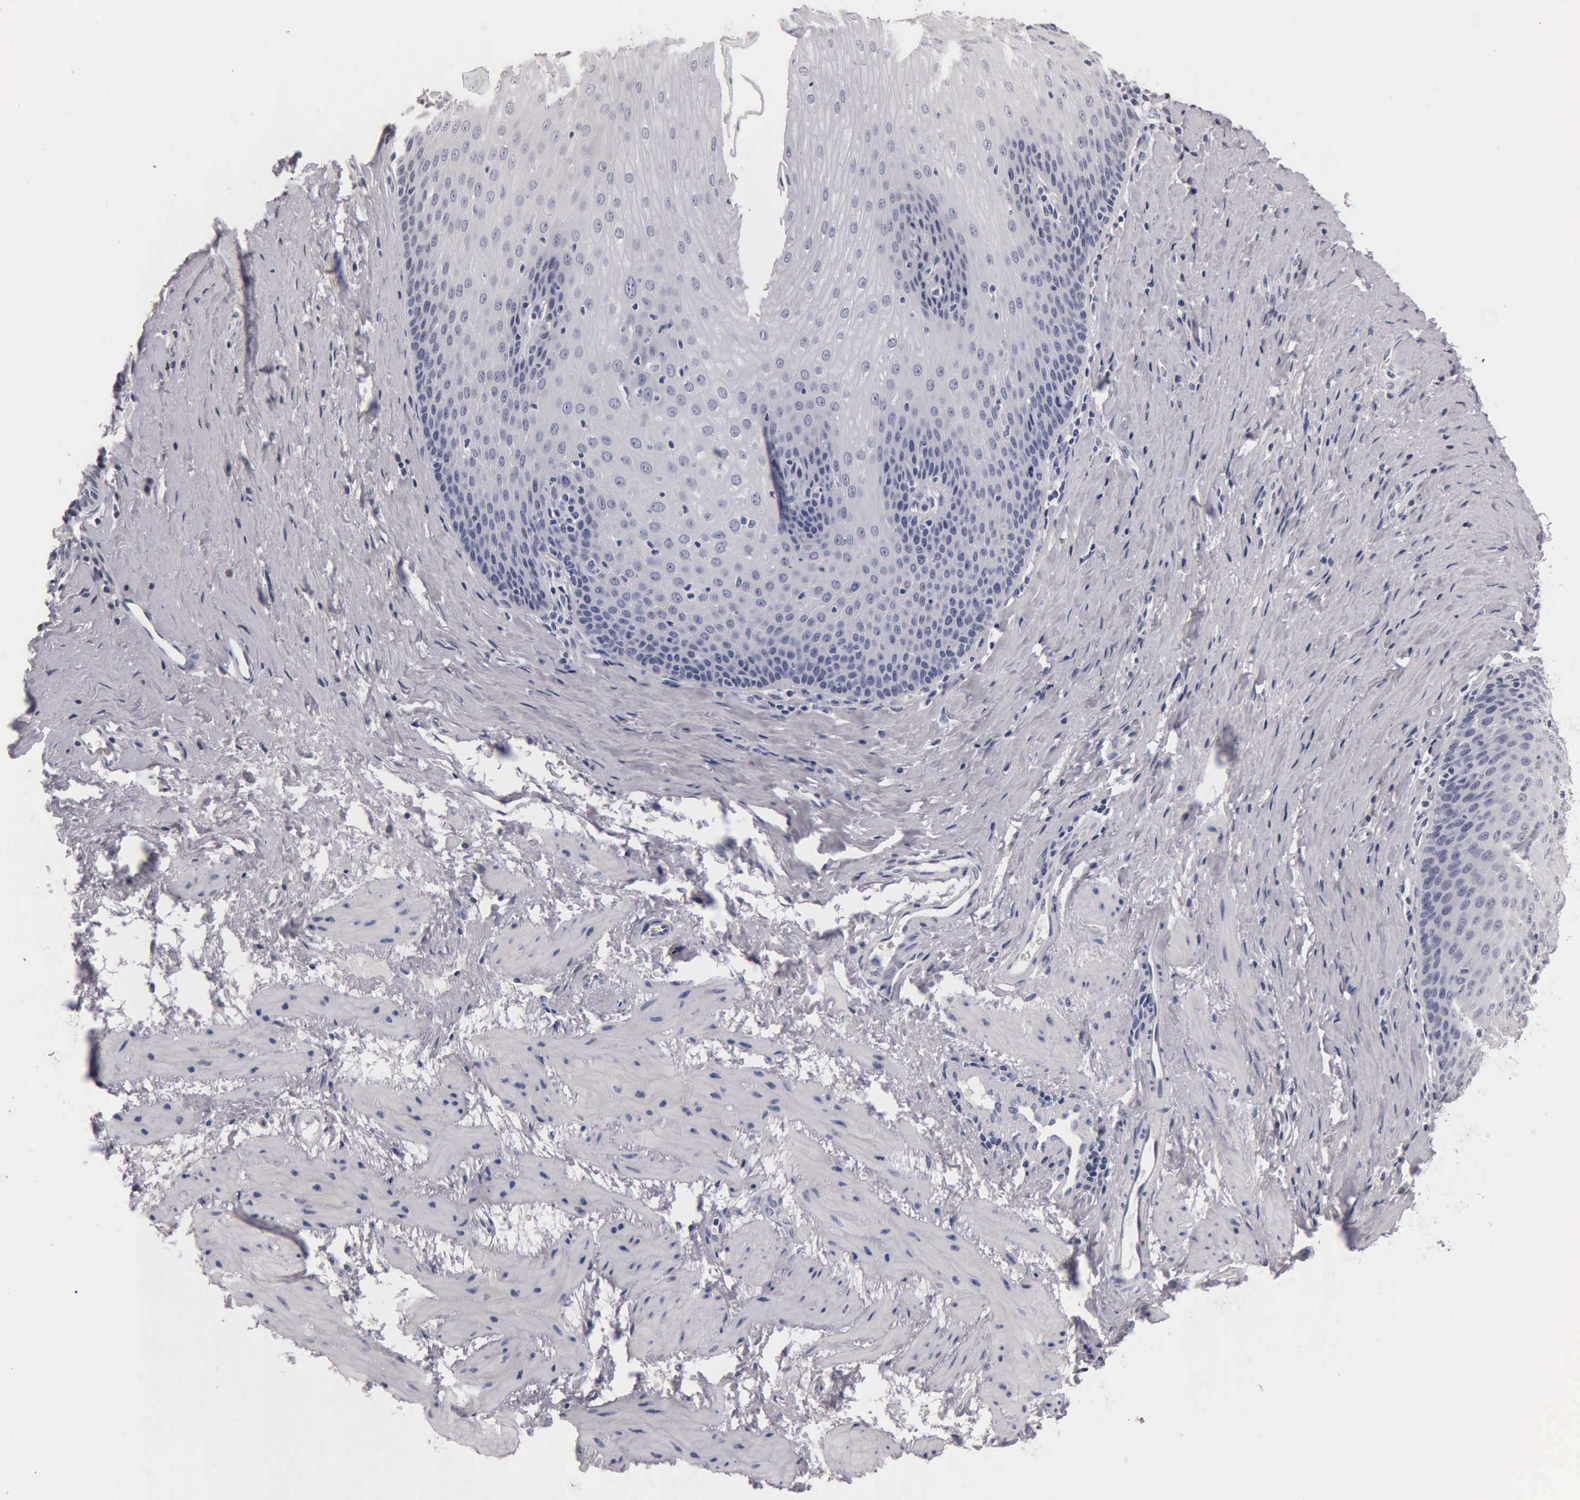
{"staining": {"intensity": "negative", "quantity": "none", "location": "none"}, "tissue": "esophagus", "cell_type": "Squamous epithelial cells", "image_type": "normal", "snomed": [{"axis": "morphology", "description": "Normal tissue, NOS"}, {"axis": "topography", "description": "Esophagus"}], "caption": "IHC of benign esophagus shows no staining in squamous epithelial cells. Nuclei are stained in blue.", "gene": "SST", "patient": {"sex": "female", "age": 61}}